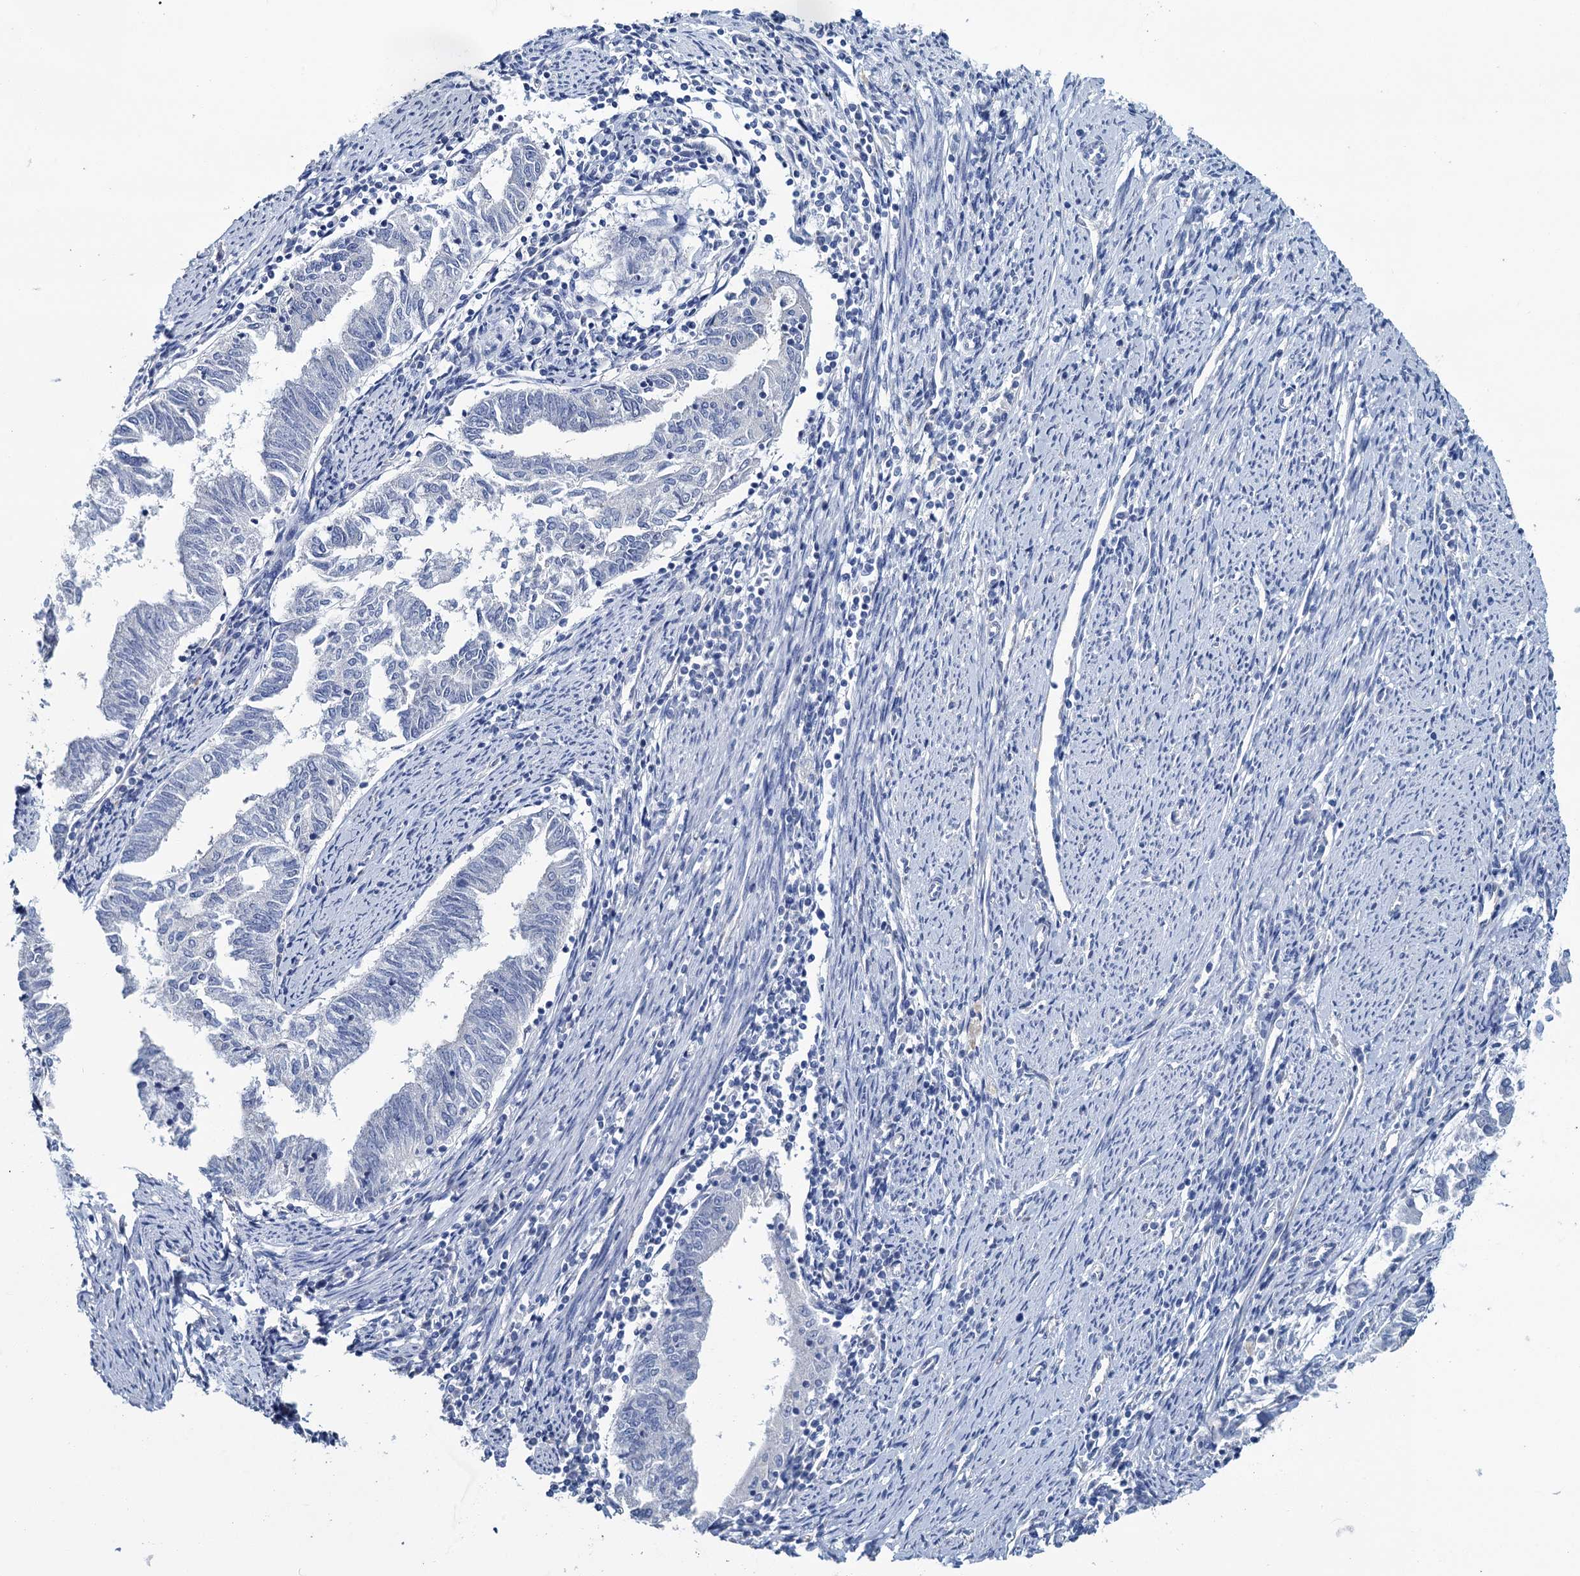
{"staining": {"intensity": "negative", "quantity": "none", "location": "none"}, "tissue": "endometrial cancer", "cell_type": "Tumor cells", "image_type": "cancer", "snomed": [{"axis": "morphology", "description": "Adenocarcinoma, NOS"}, {"axis": "topography", "description": "Endometrium"}], "caption": "Protein analysis of endometrial adenocarcinoma reveals no significant positivity in tumor cells.", "gene": "SNCB", "patient": {"sex": "female", "age": 79}}